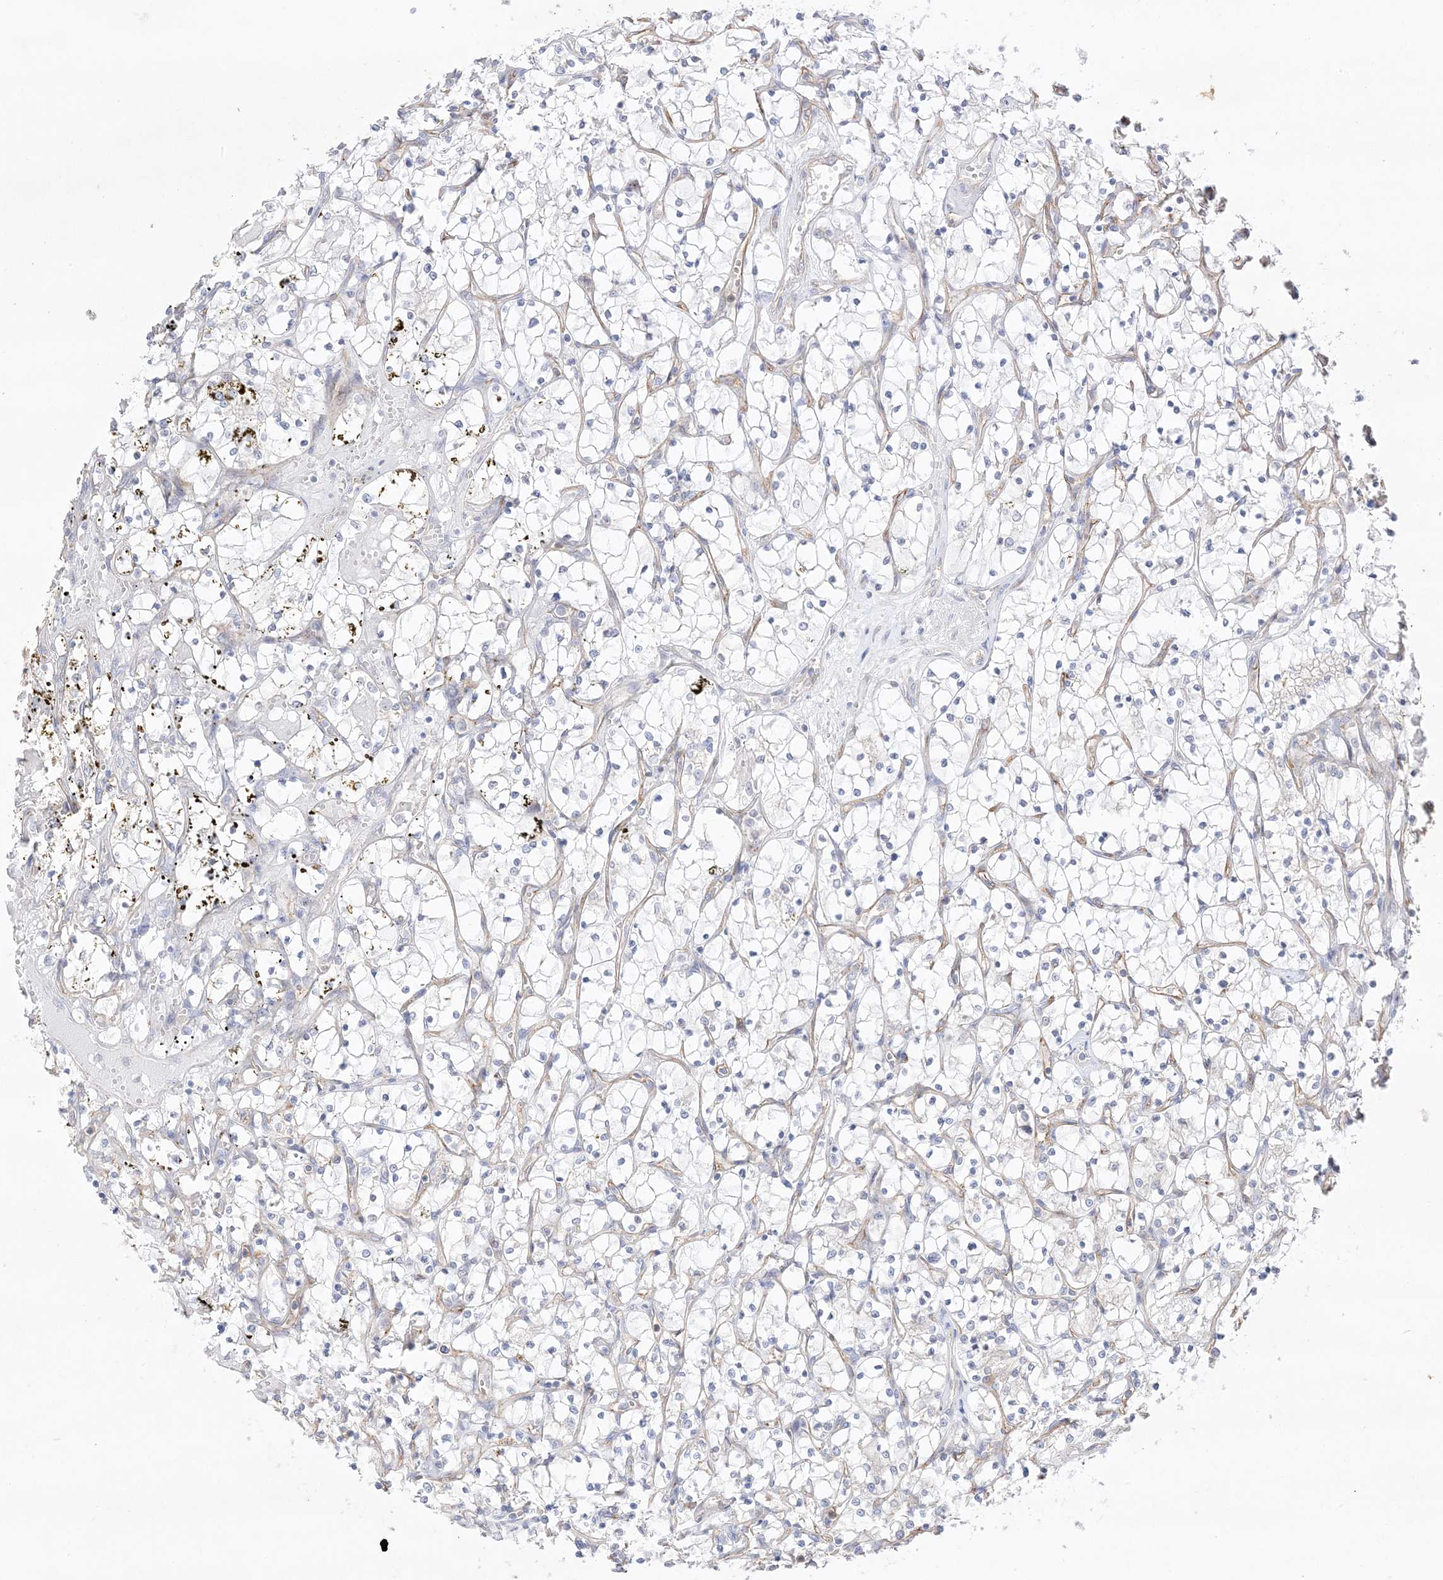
{"staining": {"intensity": "negative", "quantity": "none", "location": "none"}, "tissue": "renal cancer", "cell_type": "Tumor cells", "image_type": "cancer", "snomed": [{"axis": "morphology", "description": "Adenocarcinoma, NOS"}, {"axis": "topography", "description": "Kidney"}], "caption": "Protein analysis of renal cancer shows no significant staining in tumor cells.", "gene": "TRANK1", "patient": {"sex": "female", "age": 69}}